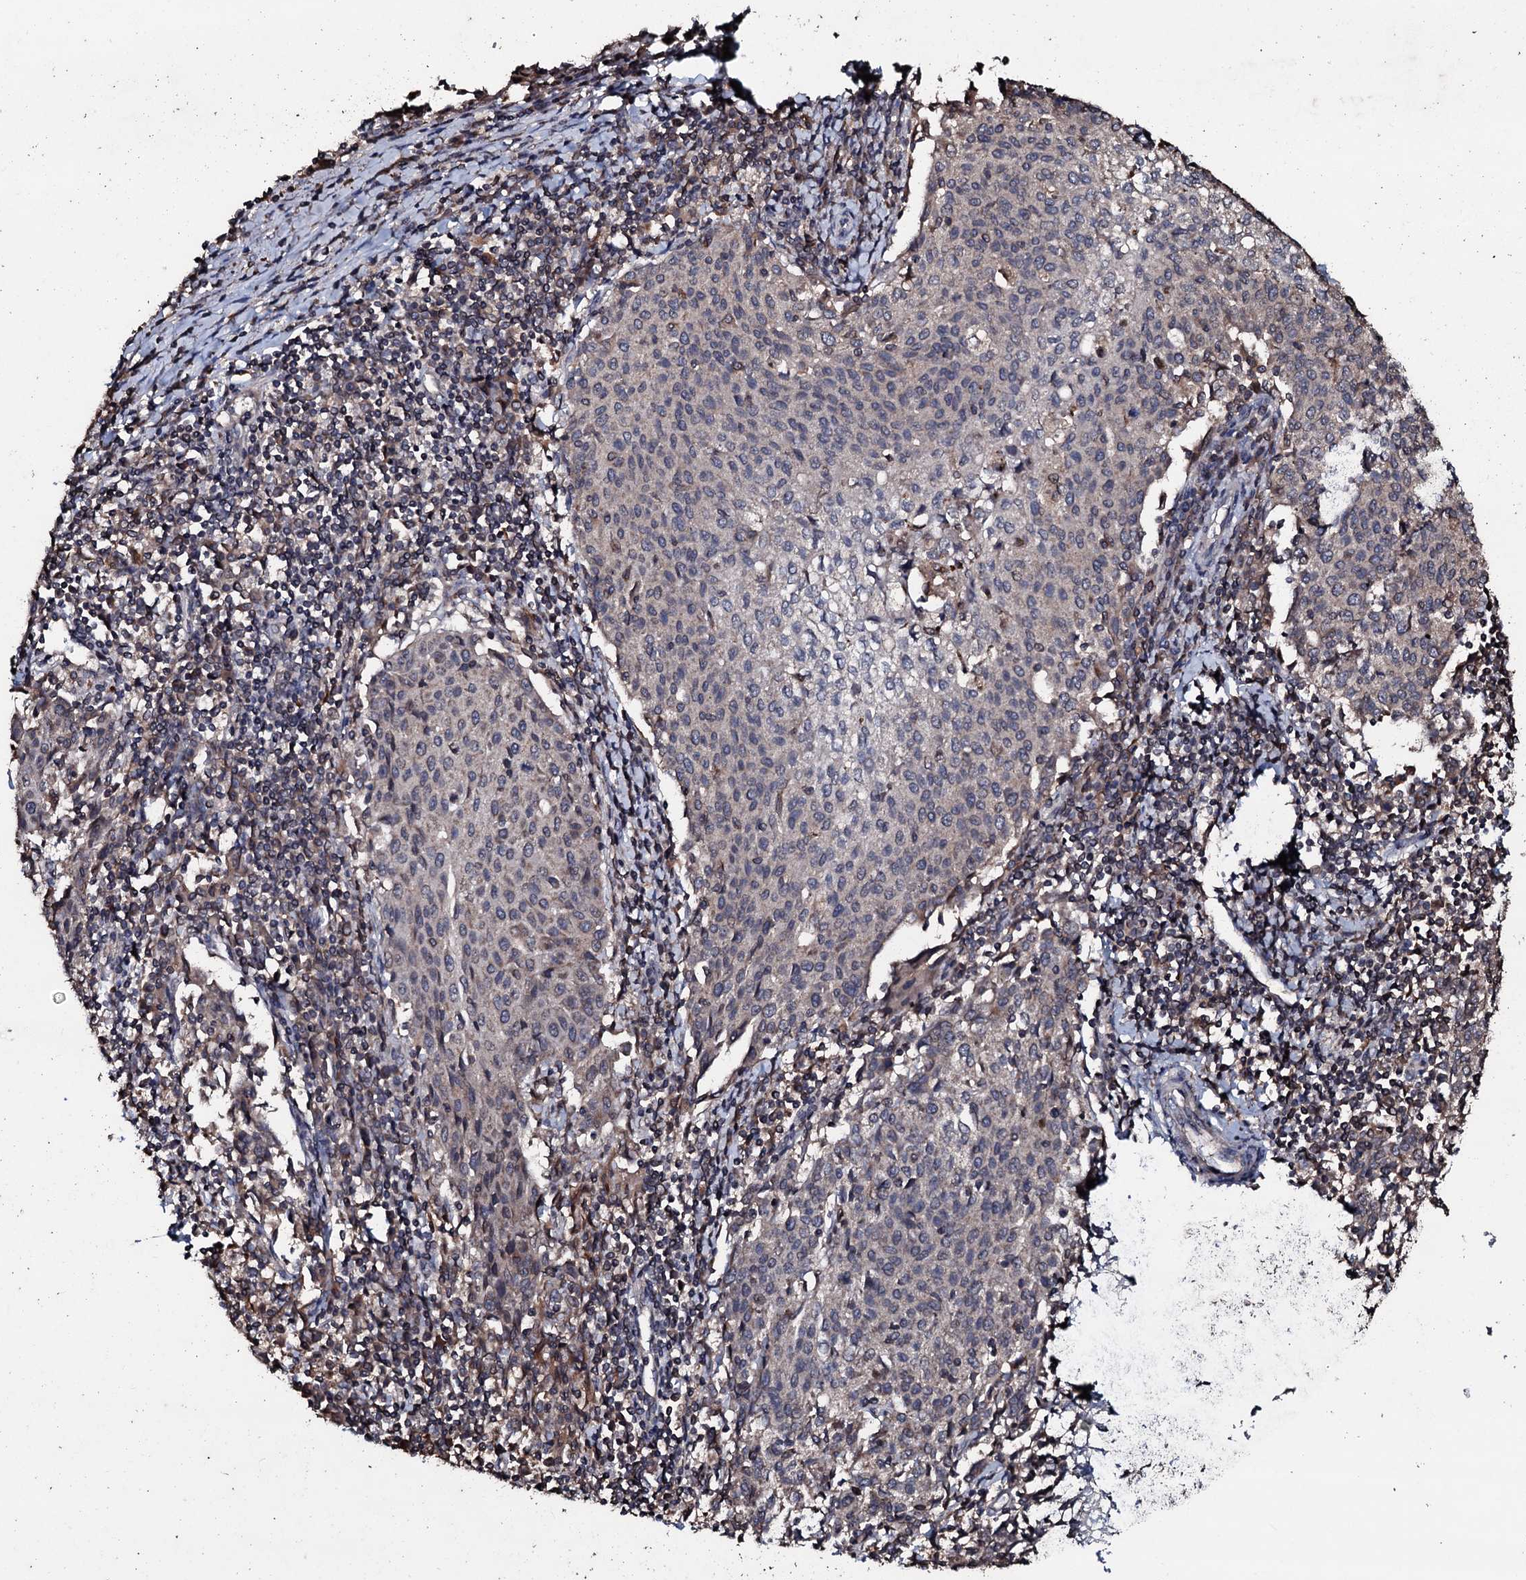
{"staining": {"intensity": "weak", "quantity": "<25%", "location": "cytoplasmic/membranous"}, "tissue": "cervical cancer", "cell_type": "Tumor cells", "image_type": "cancer", "snomed": [{"axis": "morphology", "description": "Squamous cell carcinoma, NOS"}, {"axis": "topography", "description": "Cervix"}], "caption": "IHC micrograph of neoplastic tissue: cervical cancer (squamous cell carcinoma) stained with DAB reveals no significant protein expression in tumor cells.", "gene": "SDHAF2", "patient": {"sex": "female", "age": 46}}